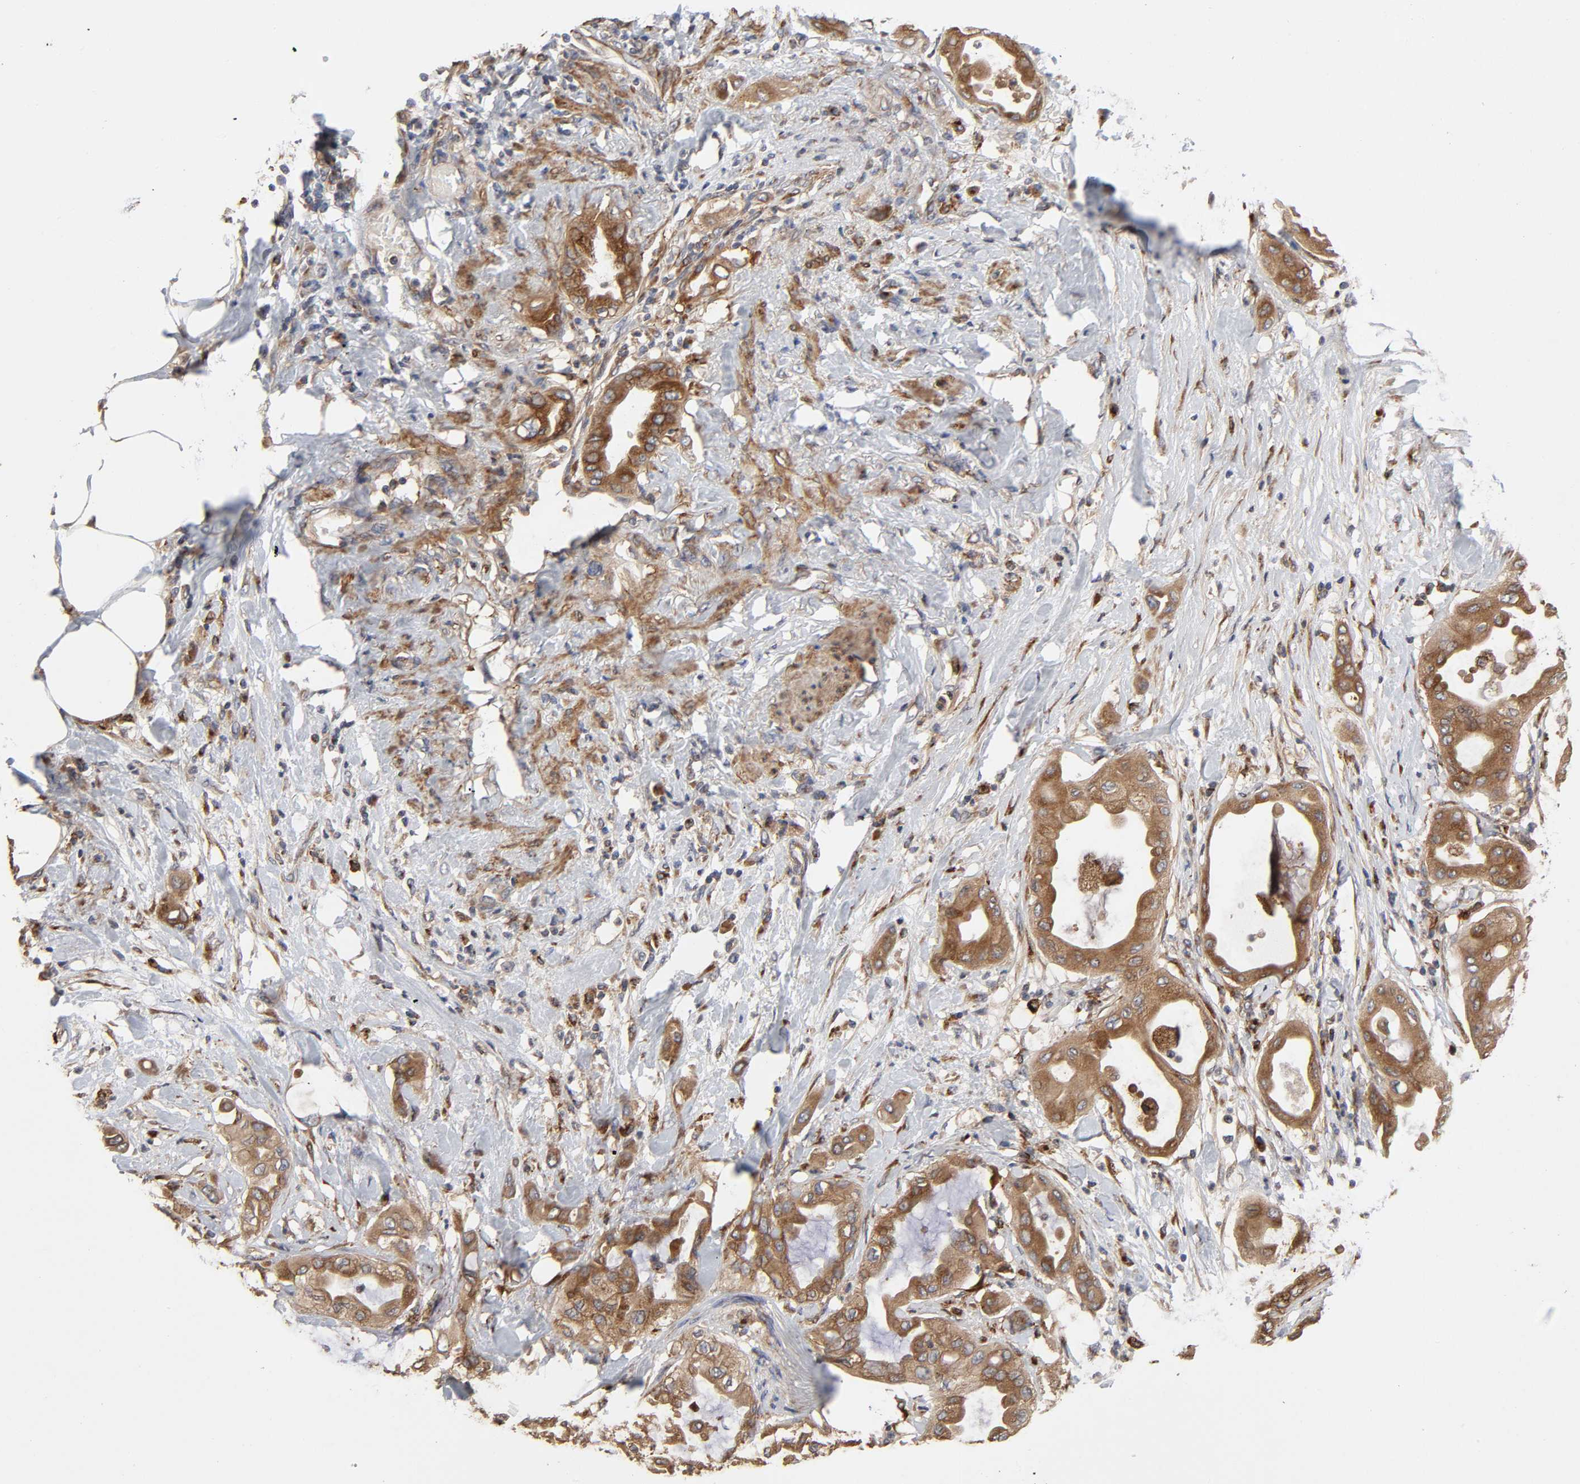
{"staining": {"intensity": "moderate", "quantity": ">75%", "location": "cytoplasmic/membranous"}, "tissue": "pancreatic cancer", "cell_type": "Tumor cells", "image_type": "cancer", "snomed": [{"axis": "morphology", "description": "Adenocarcinoma, NOS"}, {"axis": "morphology", "description": "Adenocarcinoma, metastatic, NOS"}, {"axis": "topography", "description": "Lymph node"}, {"axis": "topography", "description": "Pancreas"}, {"axis": "topography", "description": "Duodenum"}], "caption": "IHC staining of adenocarcinoma (pancreatic), which exhibits medium levels of moderate cytoplasmic/membranous staining in approximately >75% of tumor cells indicating moderate cytoplasmic/membranous protein expression. The staining was performed using DAB (3,3'-diaminobenzidine) (brown) for protein detection and nuclei were counterstained in hematoxylin (blue).", "gene": "GNPTG", "patient": {"sex": "female", "age": 64}}